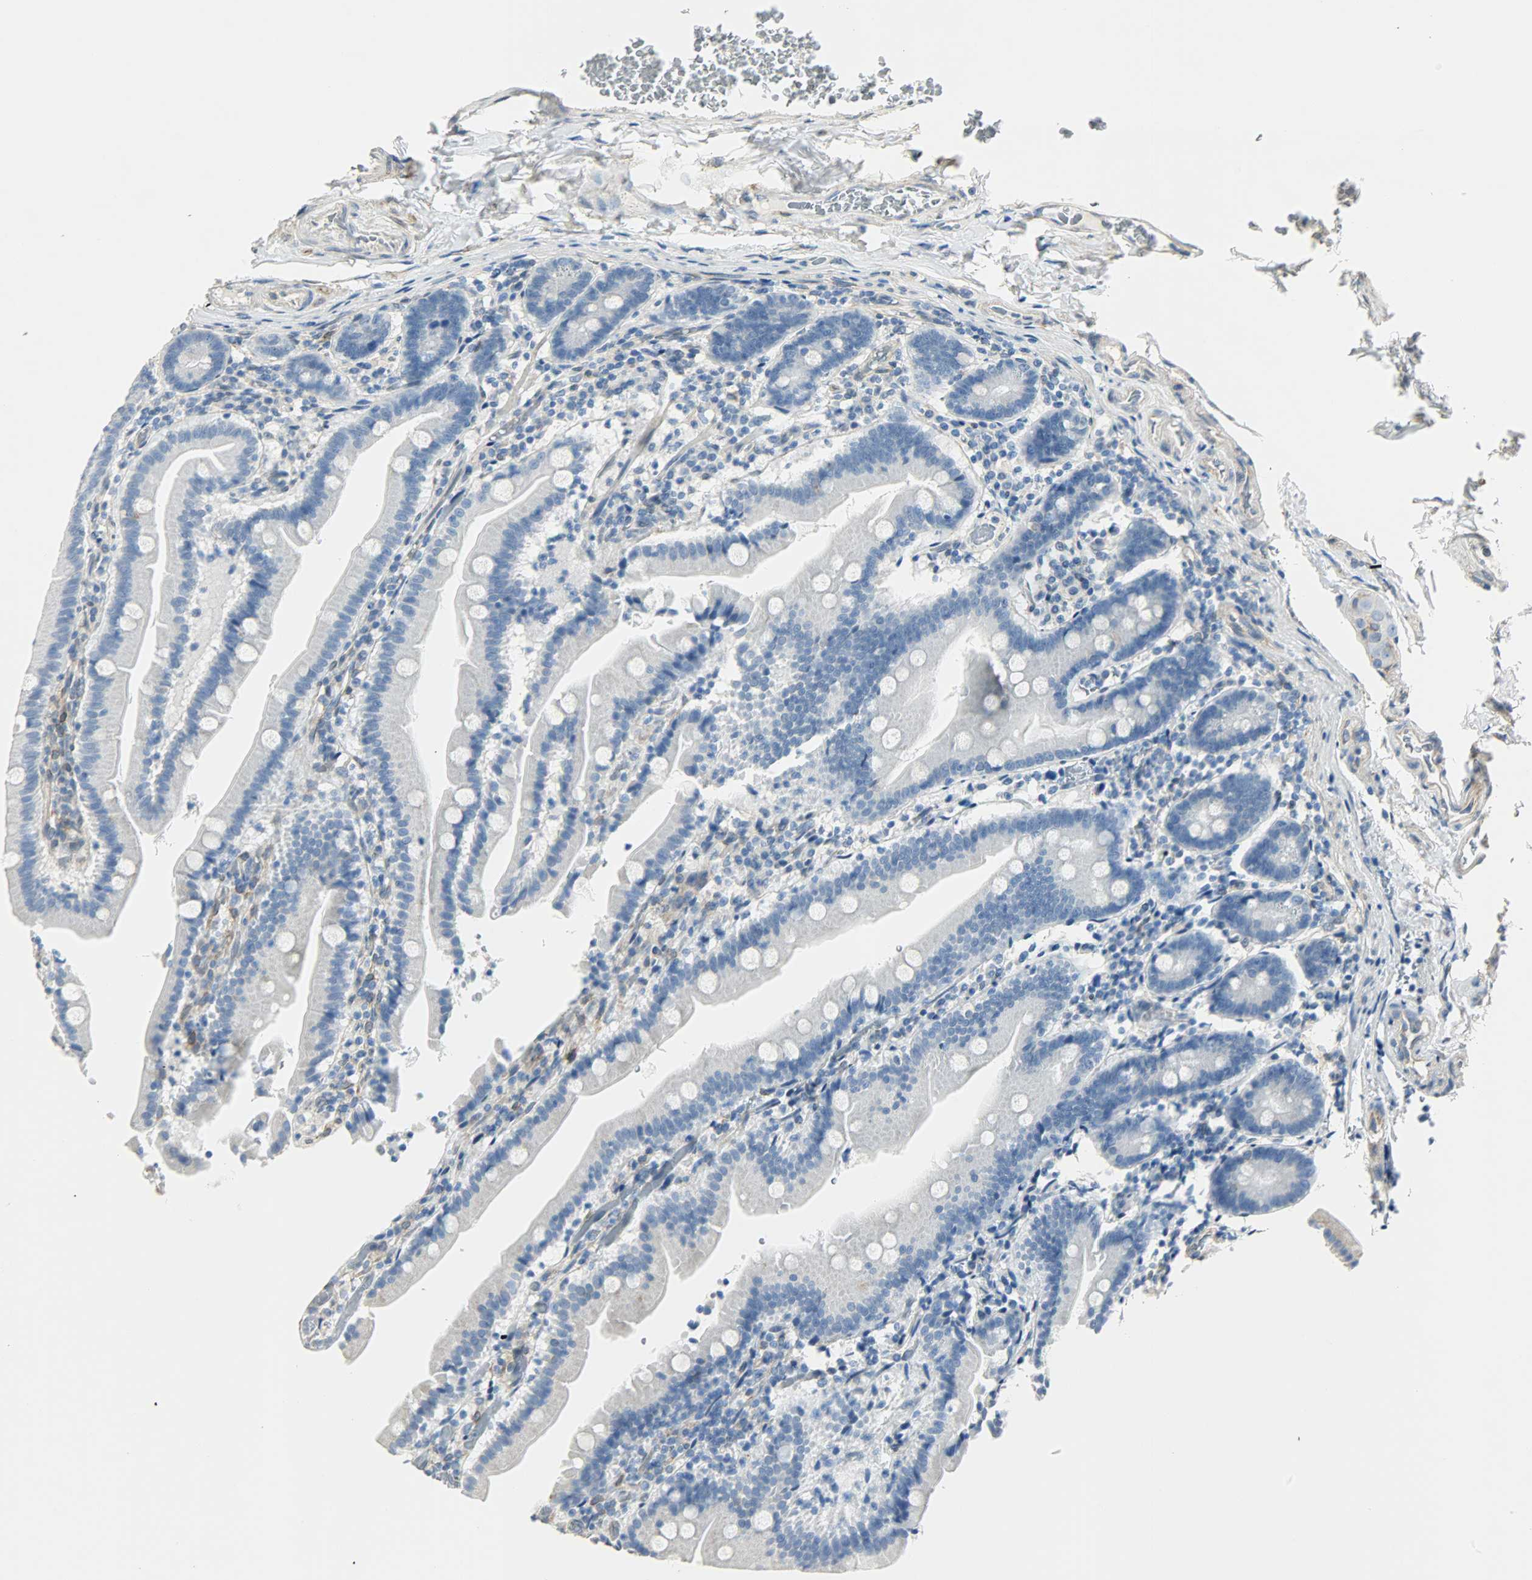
{"staining": {"intensity": "negative", "quantity": "none", "location": "none"}, "tissue": "duodenum", "cell_type": "Glandular cells", "image_type": "normal", "snomed": [{"axis": "morphology", "description": "Normal tissue, NOS"}, {"axis": "topography", "description": "Duodenum"}], "caption": "The histopathology image displays no significant positivity in glandular cells of duodenum.", "gene": "PKD2", "patient": {"sex": "female", "age": 53}}